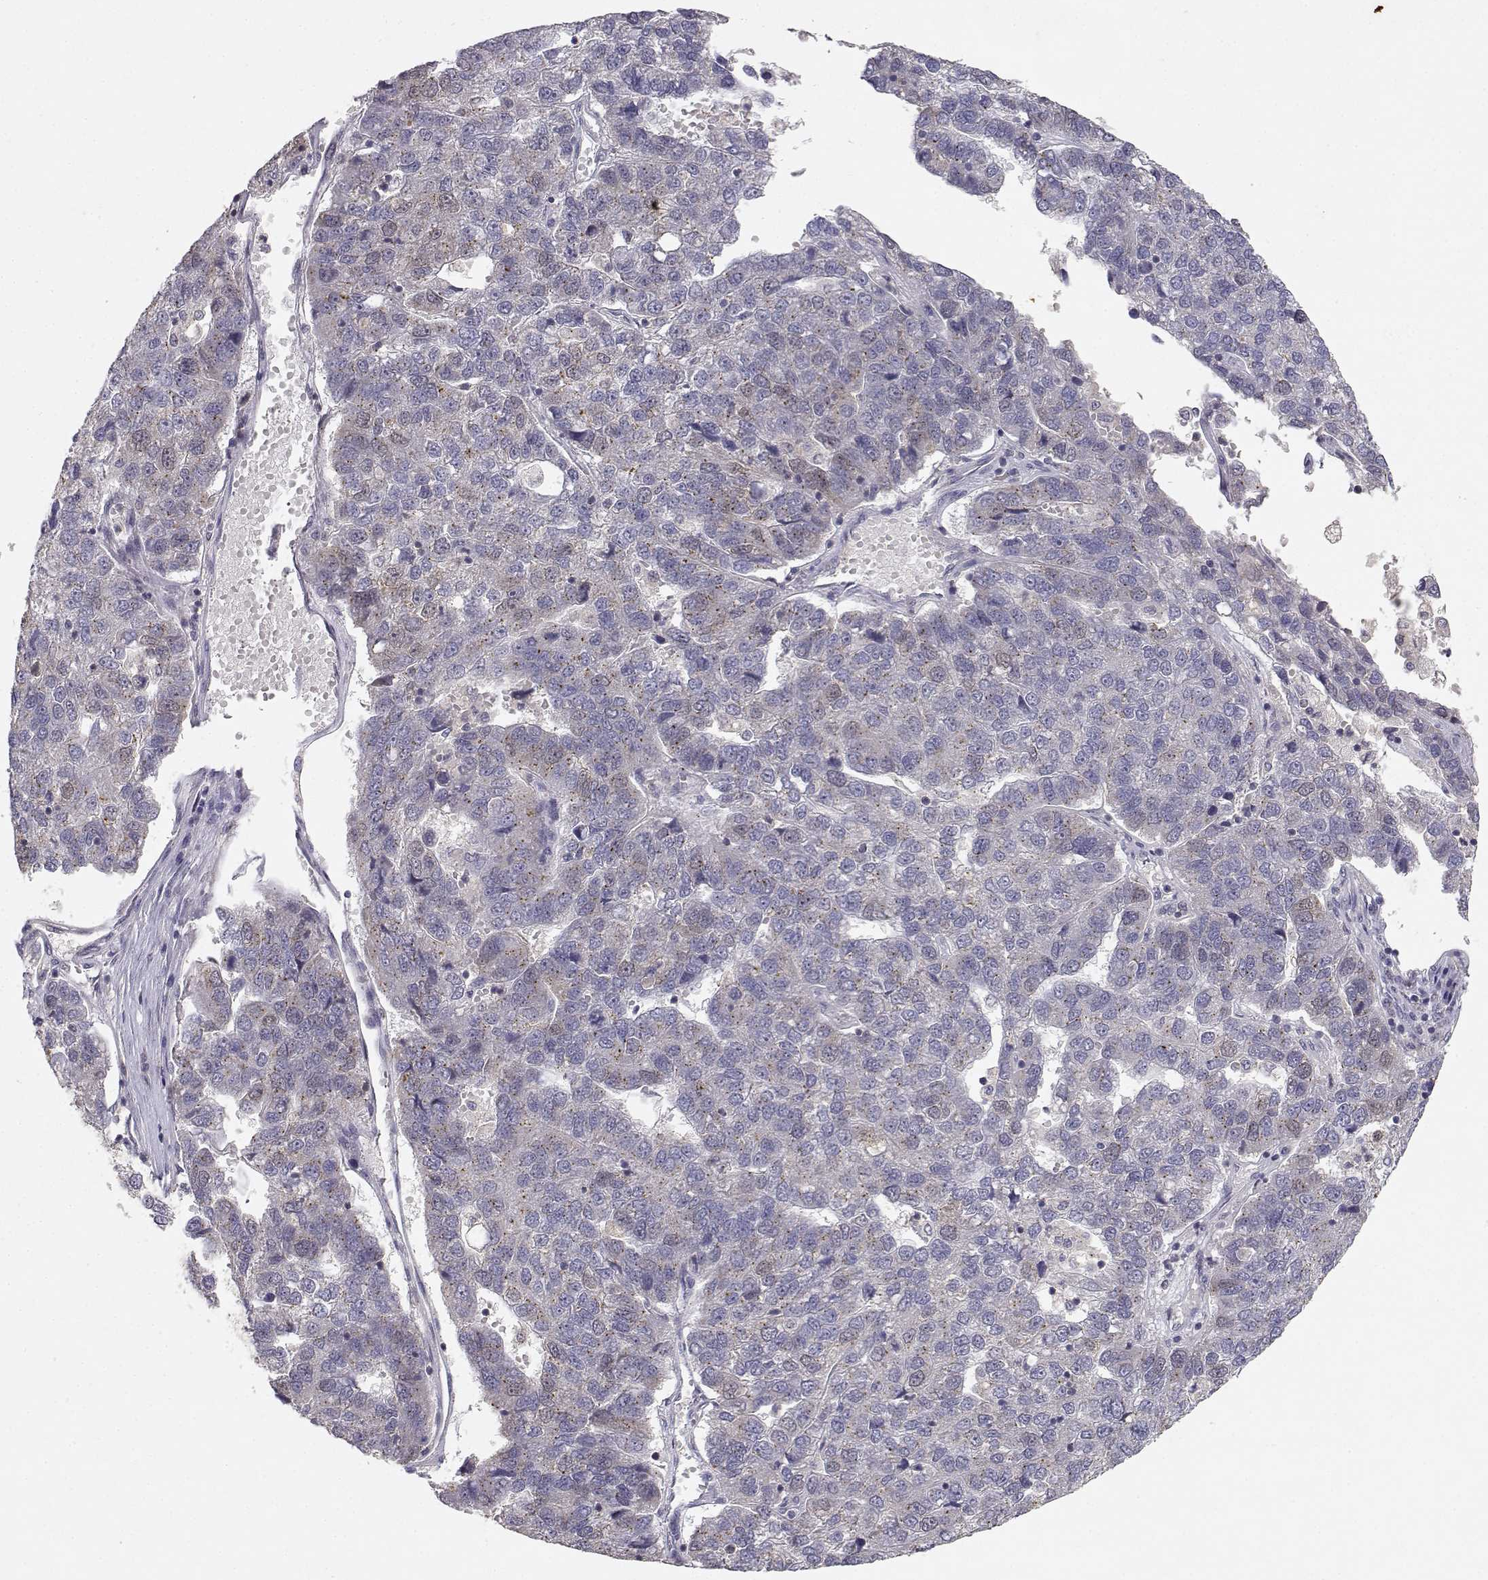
{"staining": {"intensity": "negative", "quantity": "none", "location": "none"}, "tissue": "pancreatic cancer", "cell_type": "Tumor cells", "image_type": "cancer", "snomed": [{"axis": "morphology", "description": "Adenocarcinoma, NOS"}, {"axis": "topography", "description": "Pancreas"}], "caption": "An image of human pancreatic cancer (adenocarcinoma) is negative for staining in tumor cells.", "gene": "RAD51", "patient": {"sex": "female", "age": 61}}